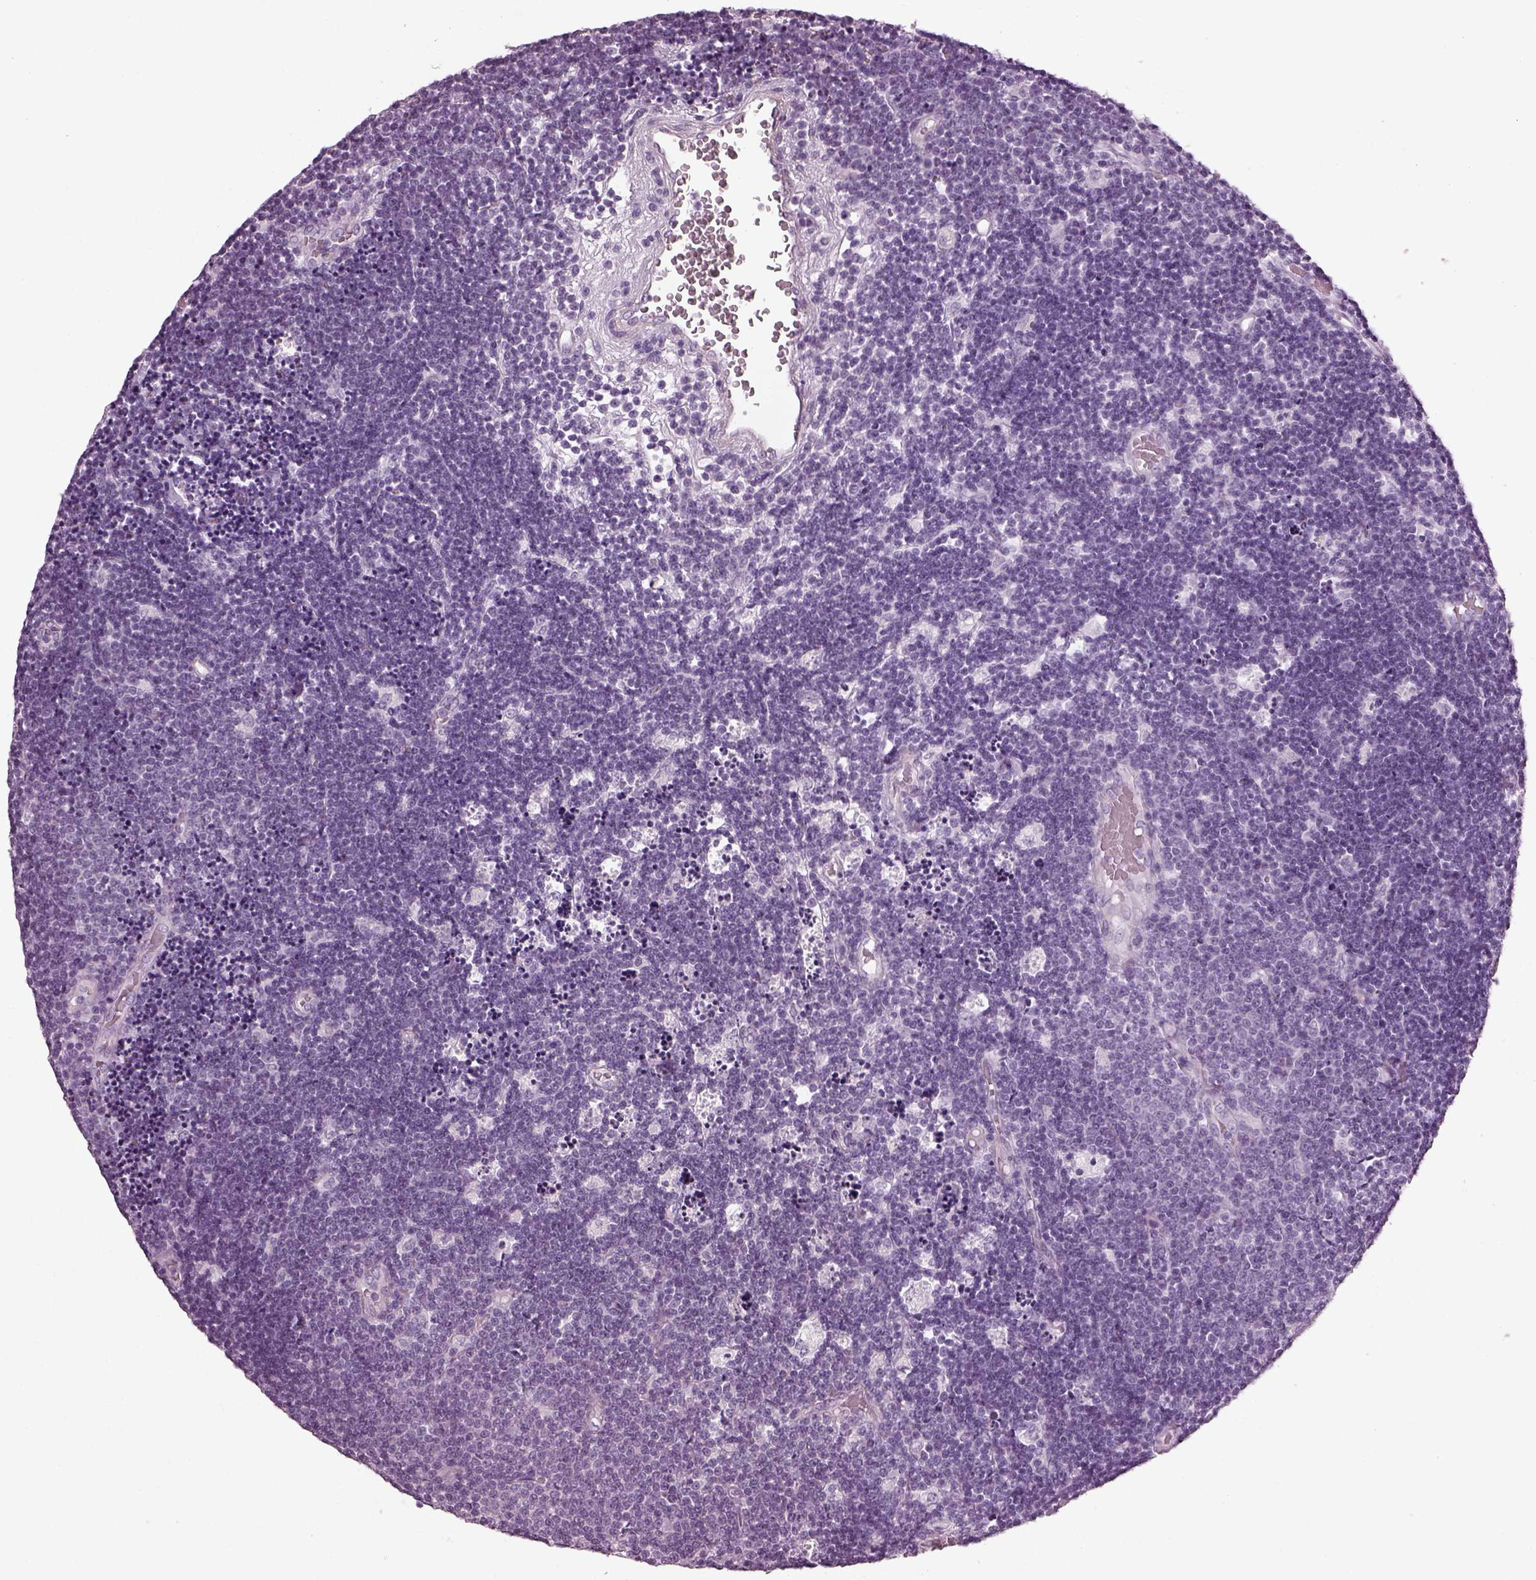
{"staining": {"intensity": "negative", "quantity": "none", "location": "none"}, "tissue": "lymphoma", "cell_type": "Tumor cells", "image_type": "cancer", "snomed": [{"axis": "morphology", "description": "Malignant lymphoma, non-Hodgkin's type, Low grade"}, {"axis": "topography", "description": "Brain"}], "caption": "Immunohistochemical staining of human lymphoma shows no significant staining in tumor cells.", "gene": "PDC", "patient": {"sex": "female", "age": 66}}